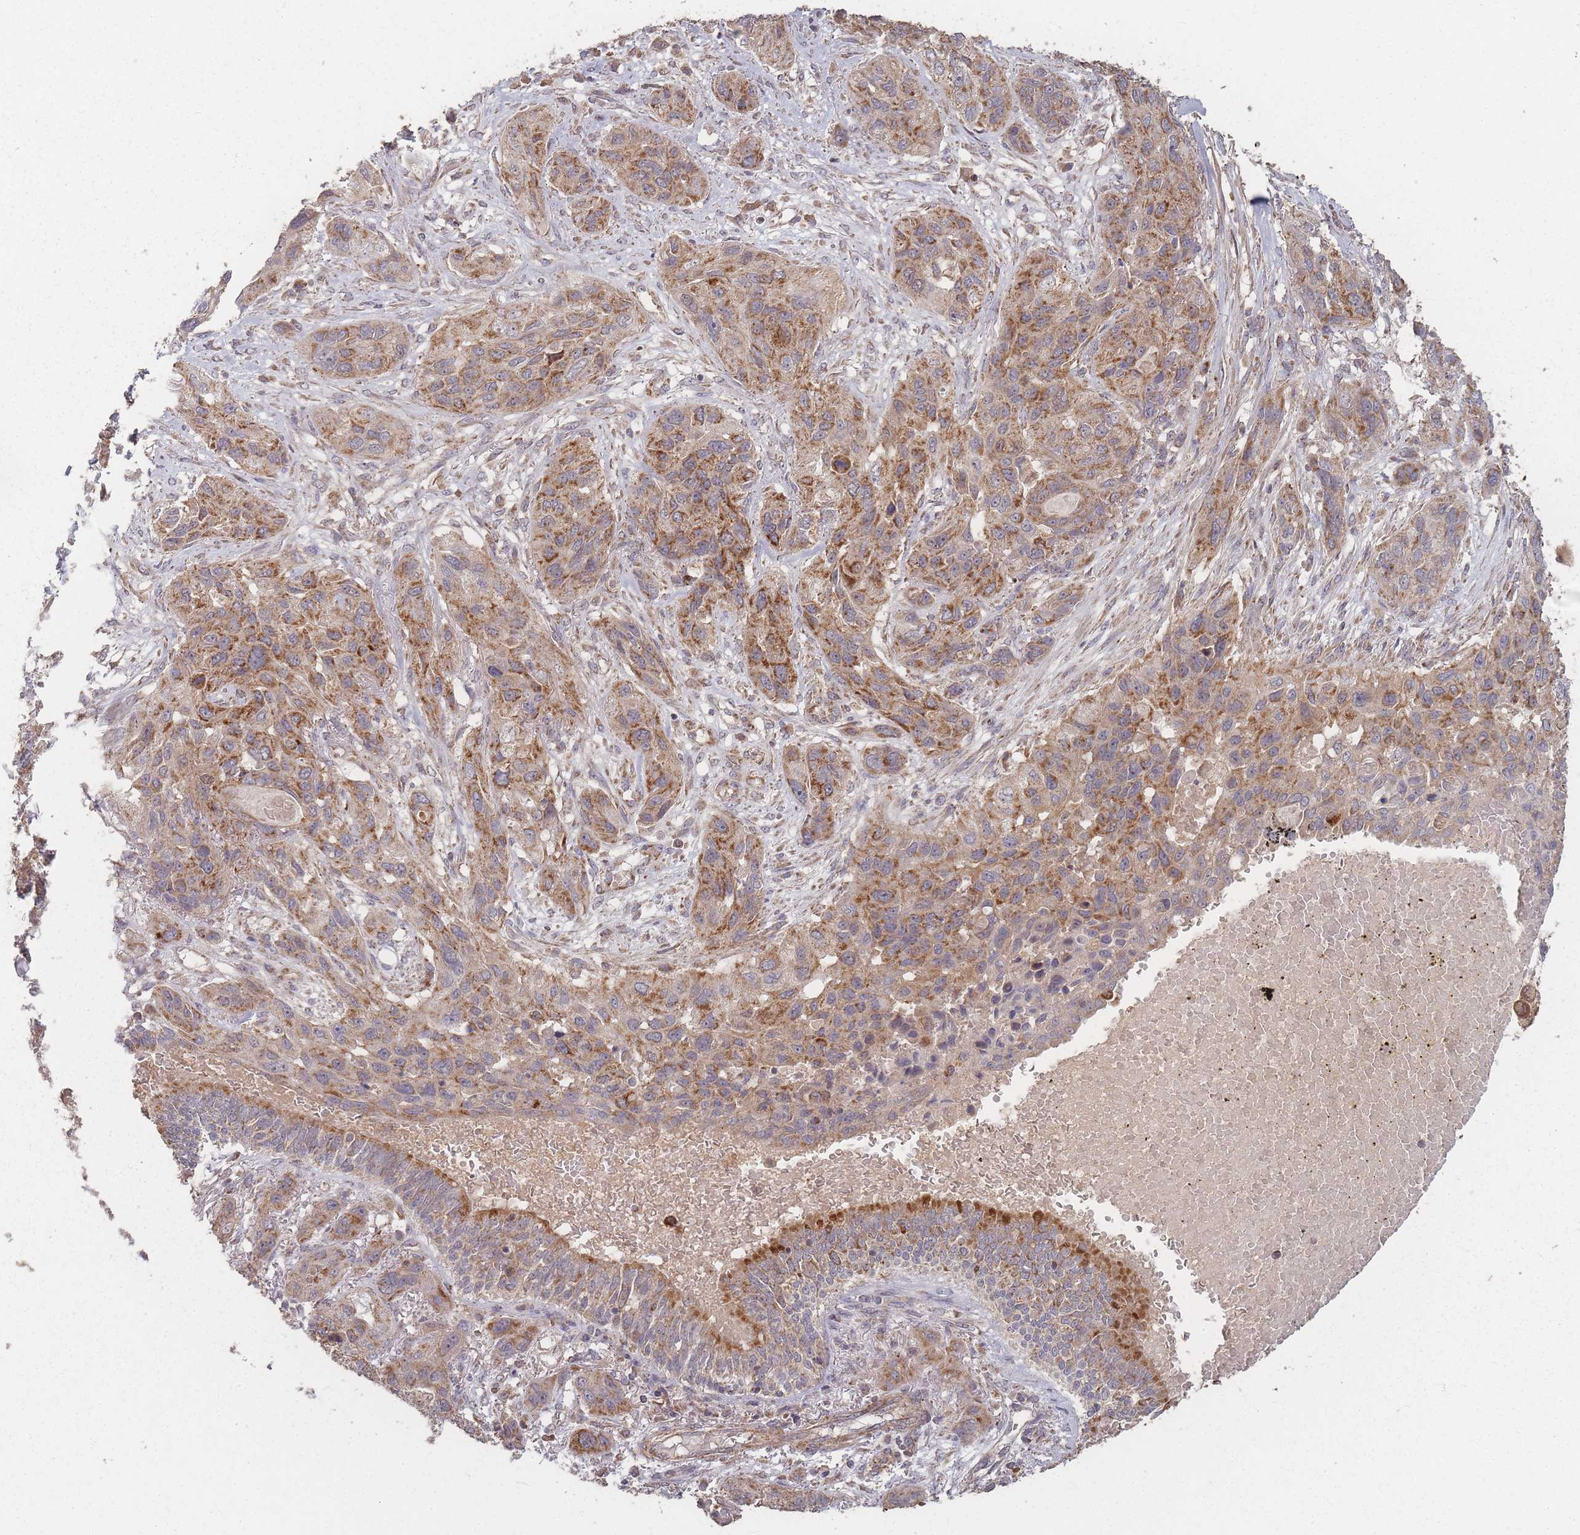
{"staining": {"intensity": "moderate", "quantity": ">75%", "location": "cytoplasmic/membranous"}, "tissue": "lung cancer", "cell_type": "Tumor cells", "image_type": "cancer", "snomed": [{"axis": "morphology", "description": "Squamous cell carcinoma, NOS"}, {"axis": "topography", "description": "Lung"}], "caption": "Protein expression analysis of lung cancer (squamous cell carcinoma) displays moderate cytoplasmic/membranous positivity in approximately >75% of tumor cells.", "gene": "LYRM7", "patient": {"sex": "female", "age": 70}}